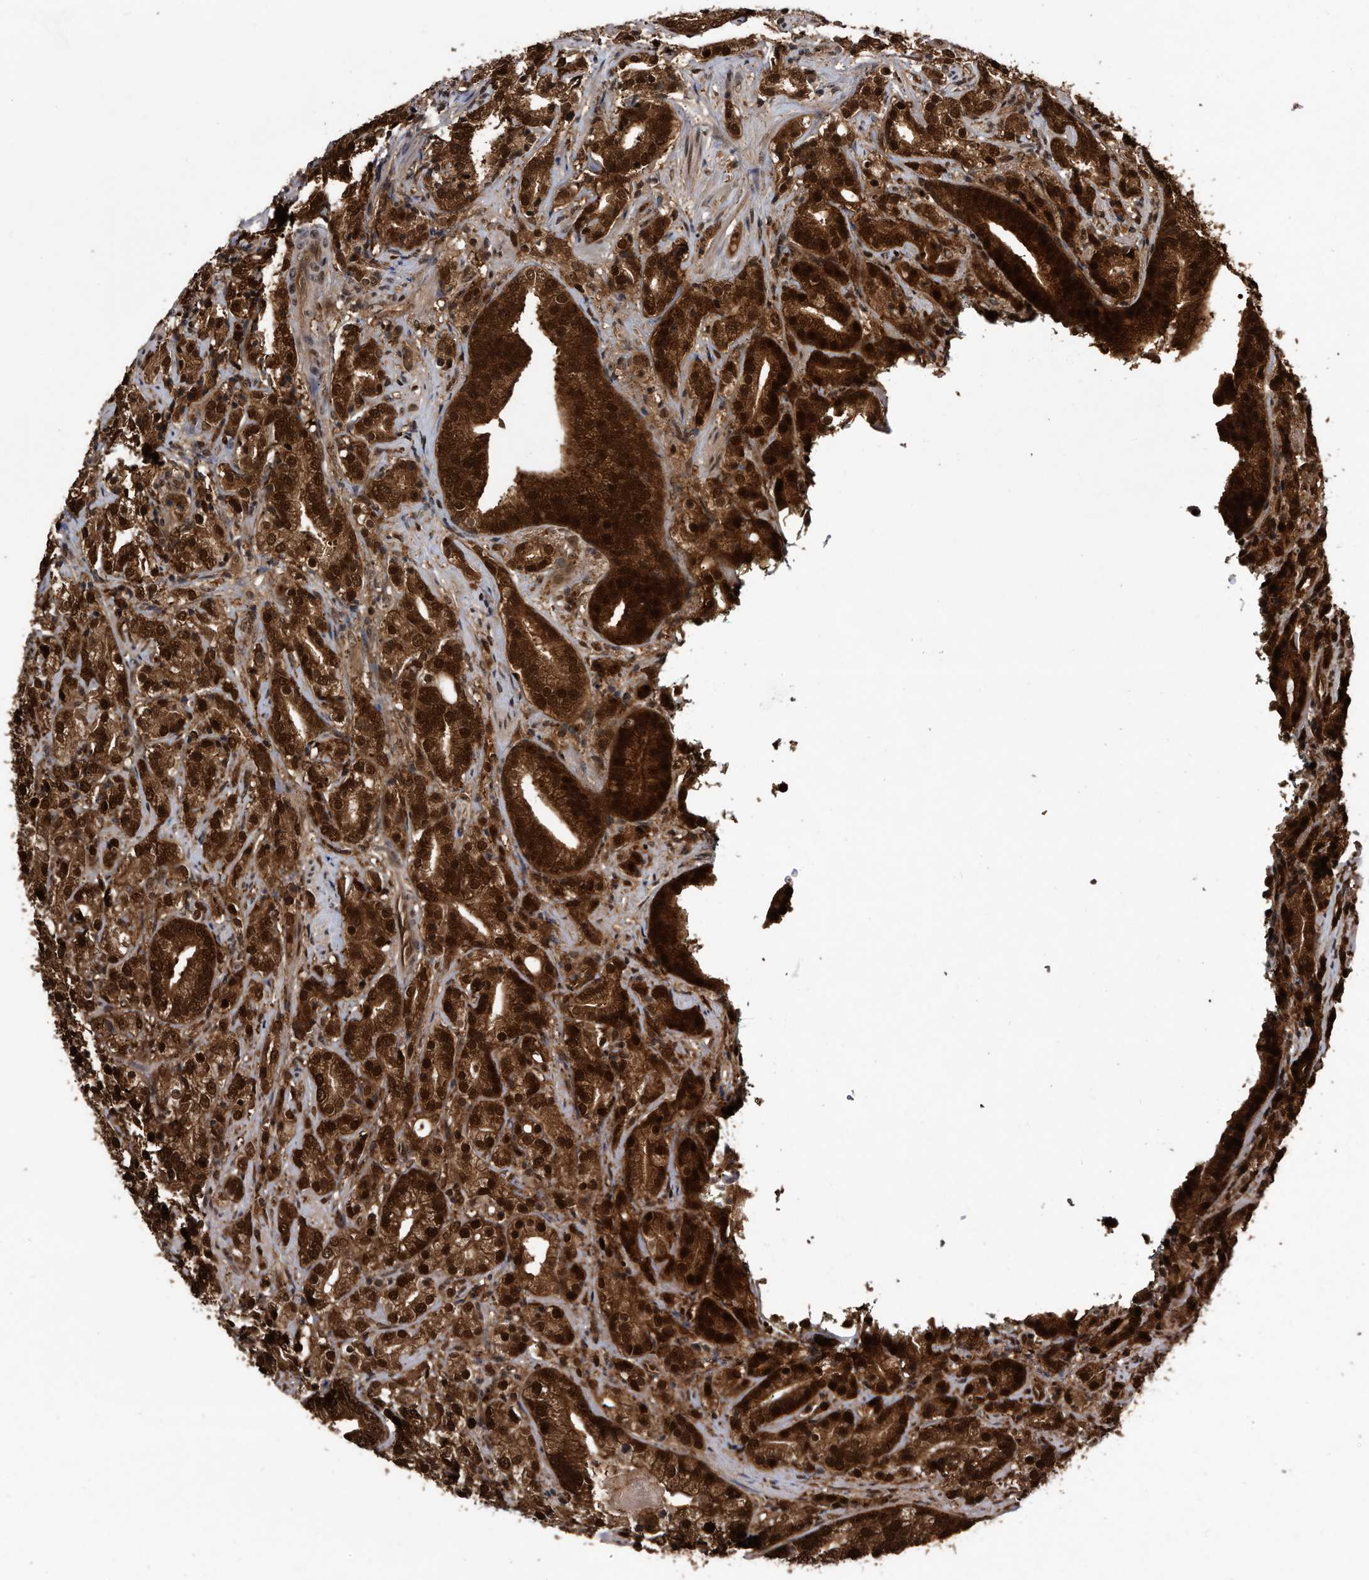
{"staining": {"intensity": "strong", "quantity": ">75%", "location": "cytoplasmic/membranous,nuclear"}, "tissue": "prostate cancer", "cell_type": "Tumor cells", "image_type": "cancer", "snomed": [{"axis": "morphology", "description": "Adenocarcinoma, High grade"}, {"axis": "topography", "description": "Prostate"}], "caption": "Prostate adenocarcinoma (high-grade) tissue displays strong cytoplasmic/membranous and nuclear expression in approximately >75% of tumor cells, visualized by immunohistochemistry. The staining was performed using DAB to visualize the protein expression in brown, while the nuclei were stained in blue with hematoxylin (Magnification: 20x).", "gene": "RAD23B", "patient": {"sex": "male", "age": 57}}